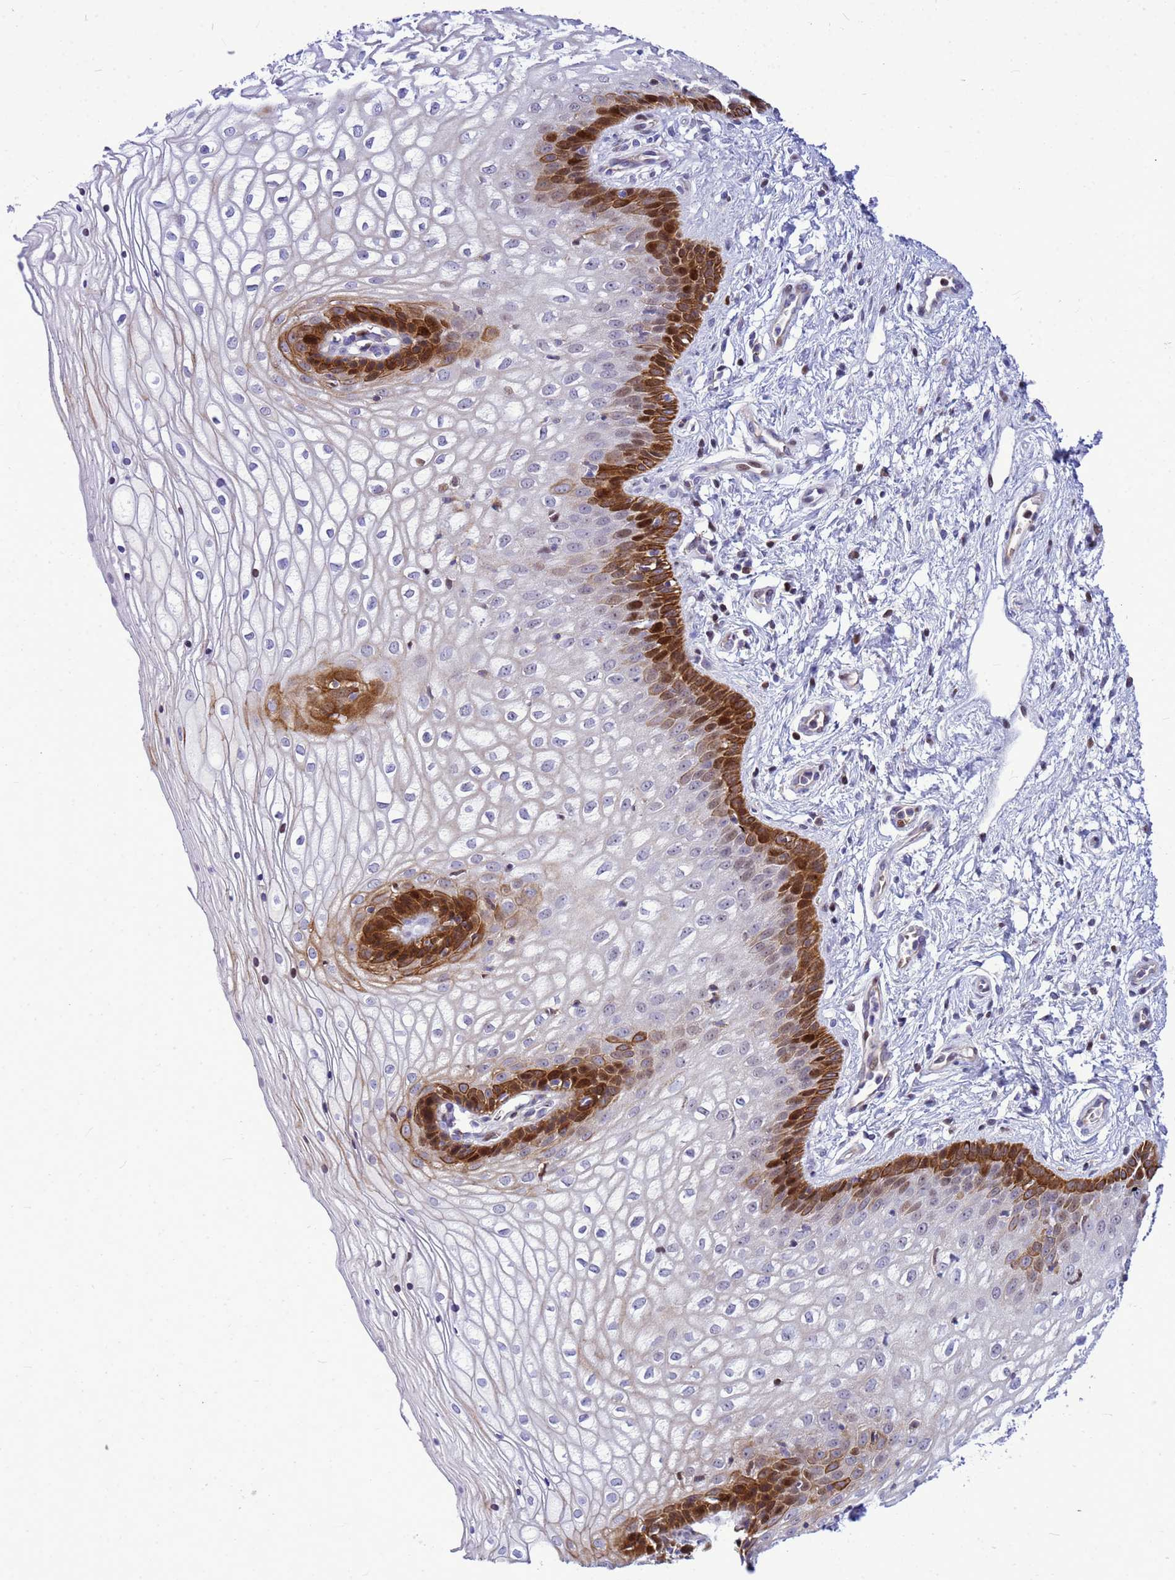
{"staining": {"intensity": "strong", "quantity": "25%-75%", "location": "cytoplasmic/membranous,nuclear"}, "tissue": "vagina", "cell_type": "Squamous epithelial cells", "image_type": "normal", "snomed": [{"axis": "morphology", "description": "Normal tissue, NOS"}, {"axis": "topography", "description": "Vagina"}], "caption": "A brown stain shows strong cytoplasmic/membranous,nuclear expression of a protein in squamous epithelial cells of normal vagina. The protein of interest is stained brown, and the nuclei are stained in blue (DAB (3,3'-diaminobenzidine) IHC with brightfield microscopy, high magnification).", "gene": "ADAMTS7", "patient": {"sex": "female", "age": 34}}